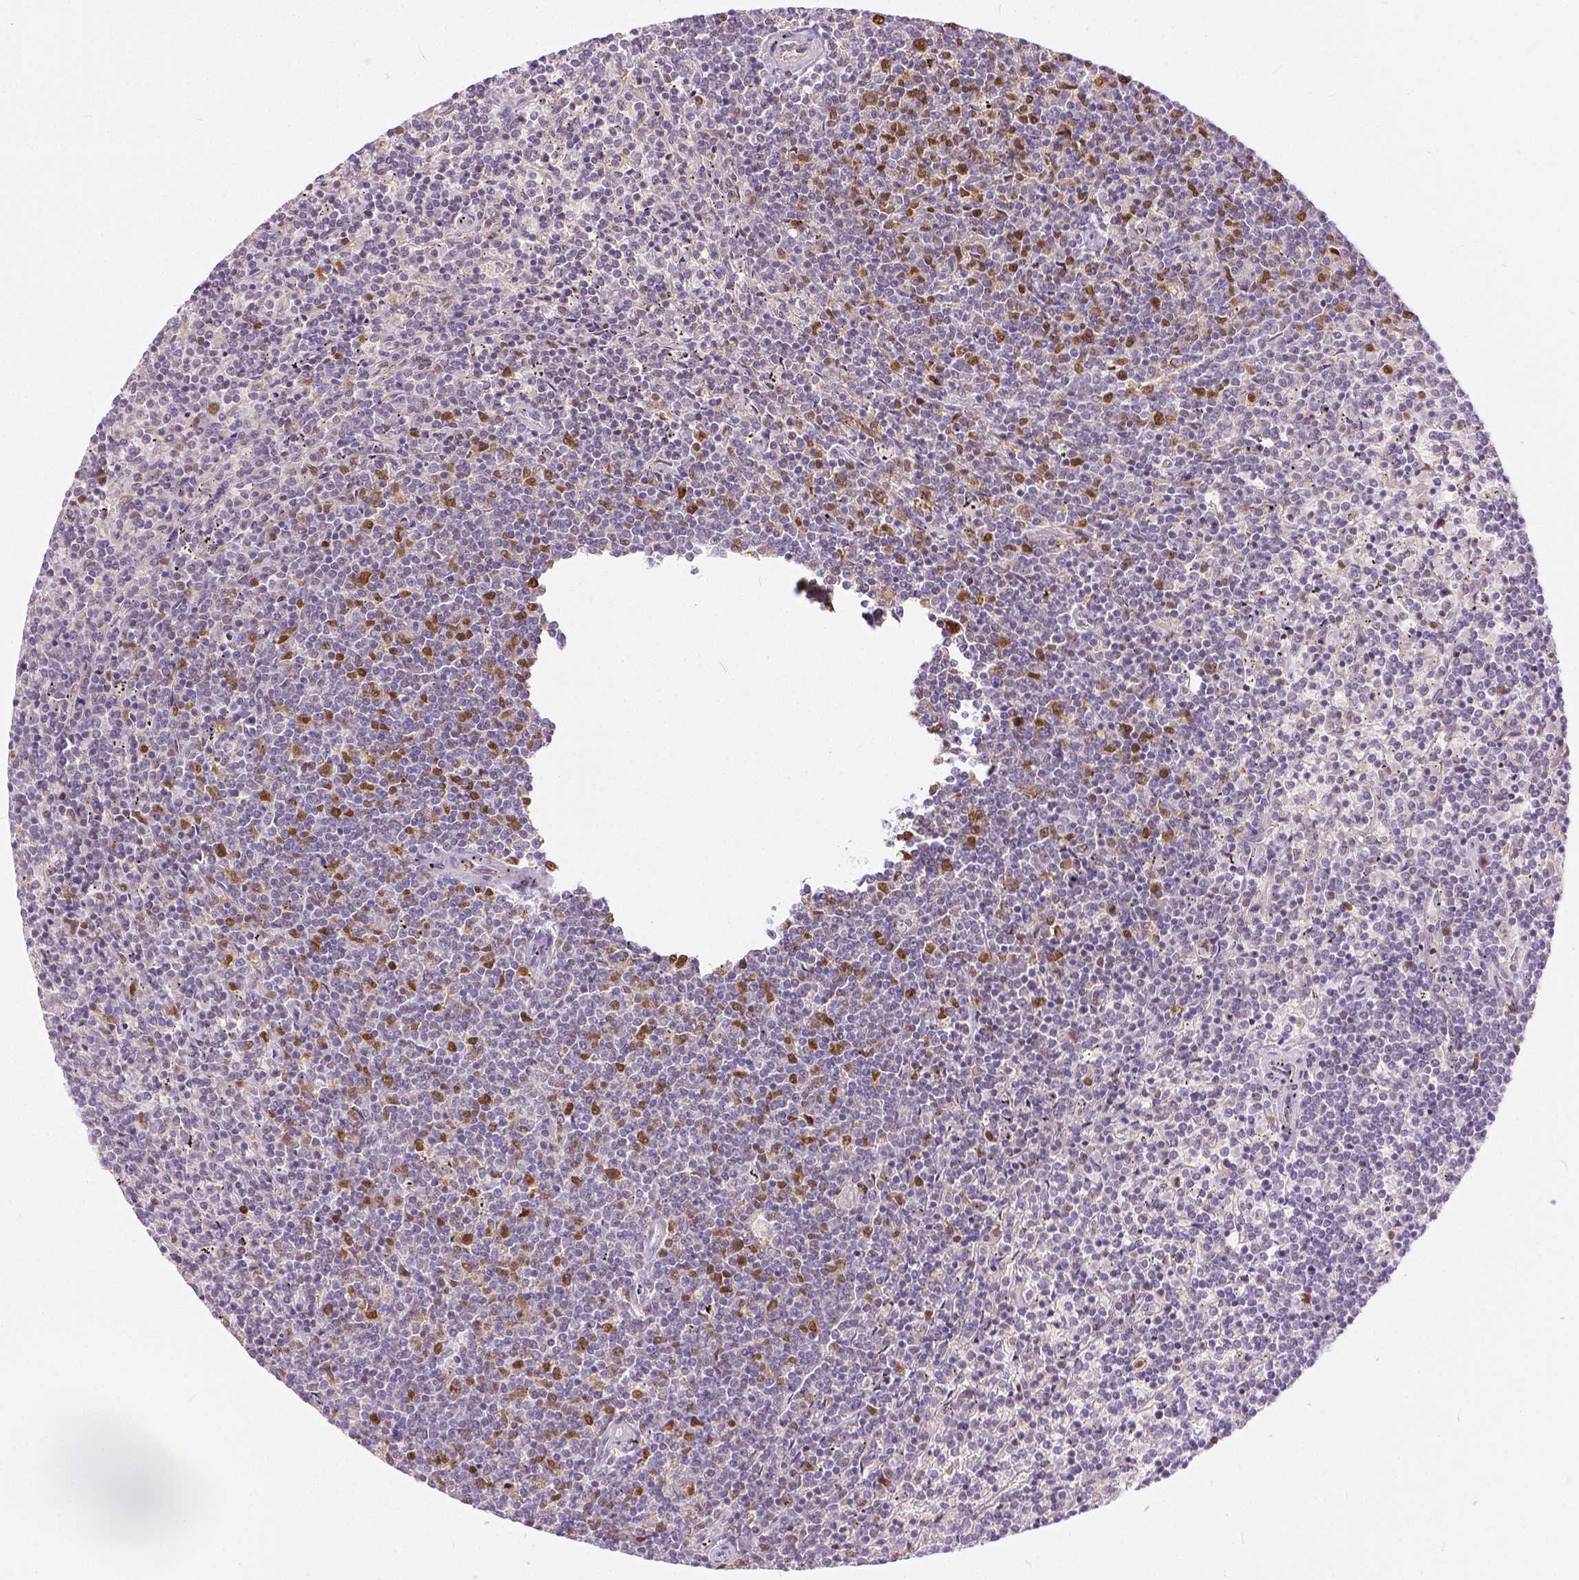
{"staining": {"intensity": "negative", "quantity": "none", "location": "none"}, "tissue": "lymphoma", "cell_type": "Tumor cells", "image_type": "cancer", "snomed": [{"axis": "morphology", "description": "Malignant lymphoma, non-Hodgkin's type, Low grade"}, {"axis": "topography", "description": "Spleen"}], "caption": "High power microscopy photomicrograph of an immunohistochemistry (IHC) micrograph of malignant lymphoma, non-Hodgkin's type (low-grade), revealing no significant positivity in tumor cells. (Brightfield microscopy of DAB (3,3'-diaminobenzidine) immunohistochemistry at high magnification).", "gene": "ERCC1", "patient": {"sex": "female", "age": 50}}